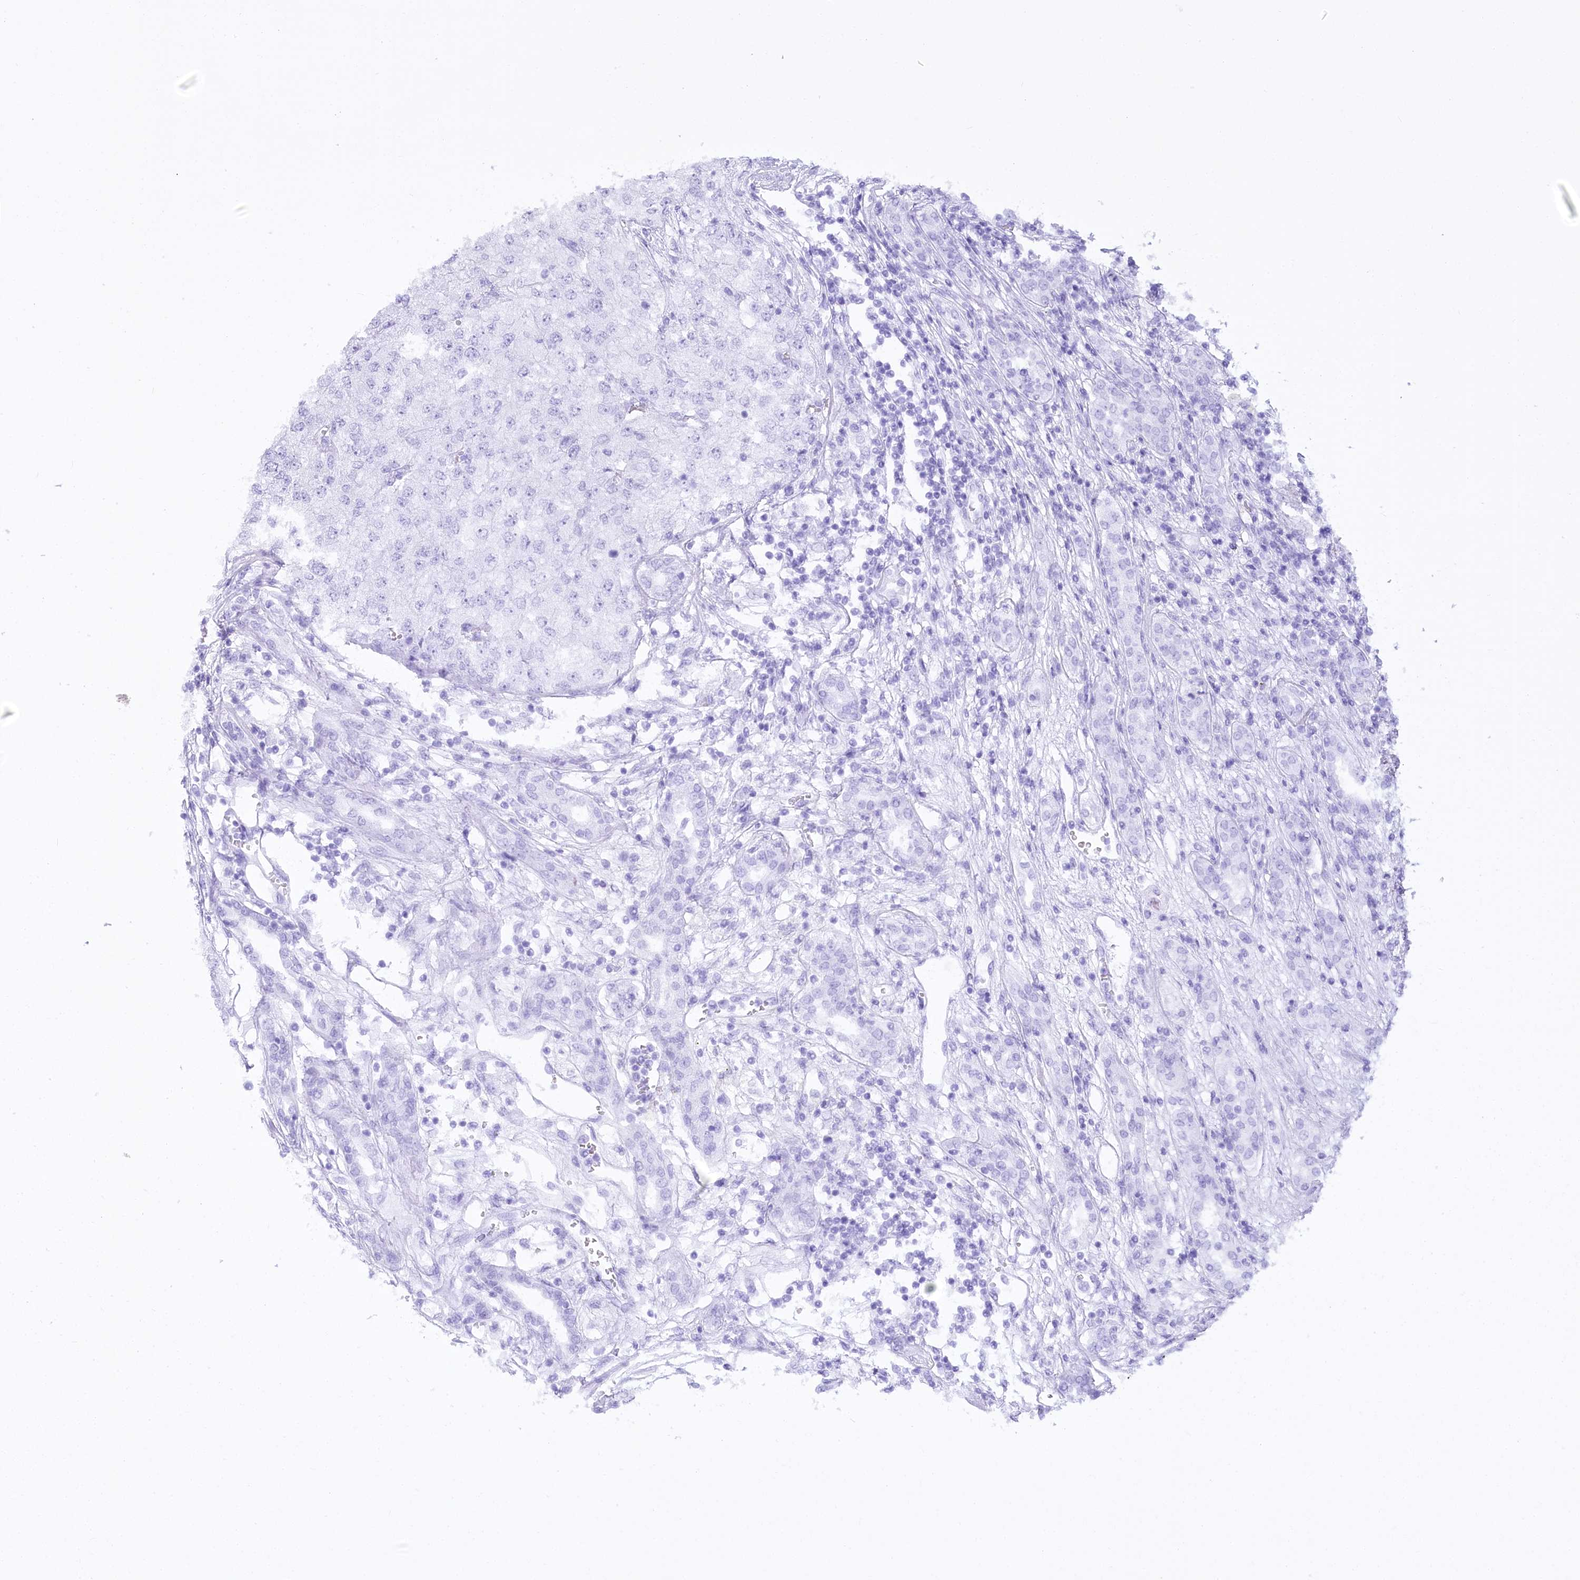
{"staining": {"intensity": "negative", "quantity": "none", "location": "none"}, "tissue": "renal cancer", "cell_type": "Tumor cells", "image_type": "cancer", "snomed": [{"axis": "morphology", "description": "Adenocarcinoma, NOS"}, {"axis": "topography", "description": "Kidney"}], "caption": "Immunohistochemical staining of human renal cancer (adenocarcinoma) displays no significant positivity in tumor cells.", "gene": "PBLD", "patient": {"sex": "female", "age": 54}}